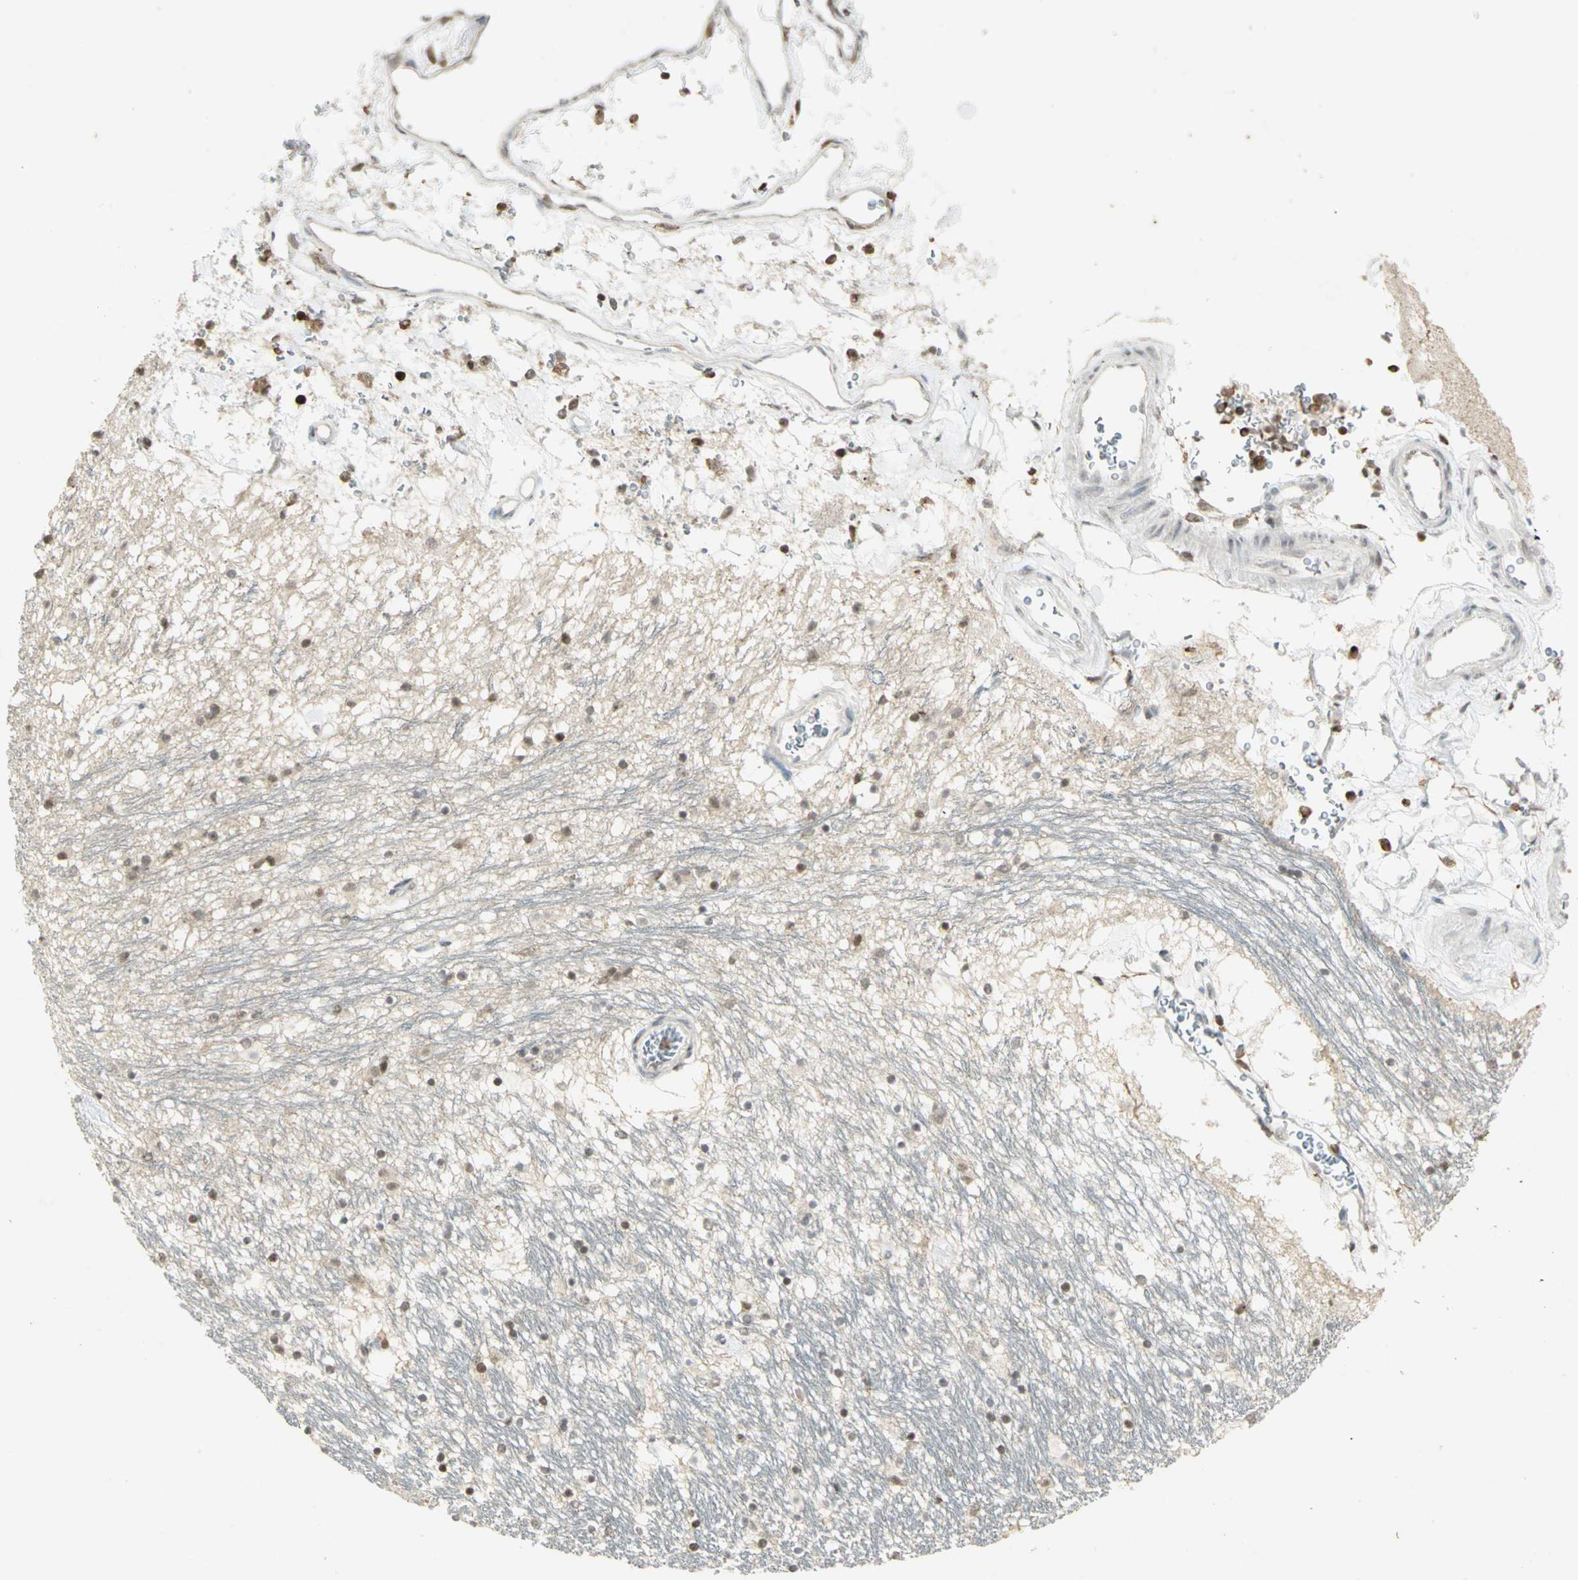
{"staining": {"intensity": "negative", "quantity": "none", "location": "none"}, "tissue": "hippocampus", "cell_type": "Glial cells", "image_type": "normal", "snomed": [{"axis": "morphology", "description": "Normal tissue, NOS"}, {"axis": "topography", "description": "Hippocampus"}], "caption": "This is an IHC photomicrograph of unremarkable human hippocampus. There is no expression in glial cells.", "gene": "IL16", "patient": {"sex": "male", "age": 45}}